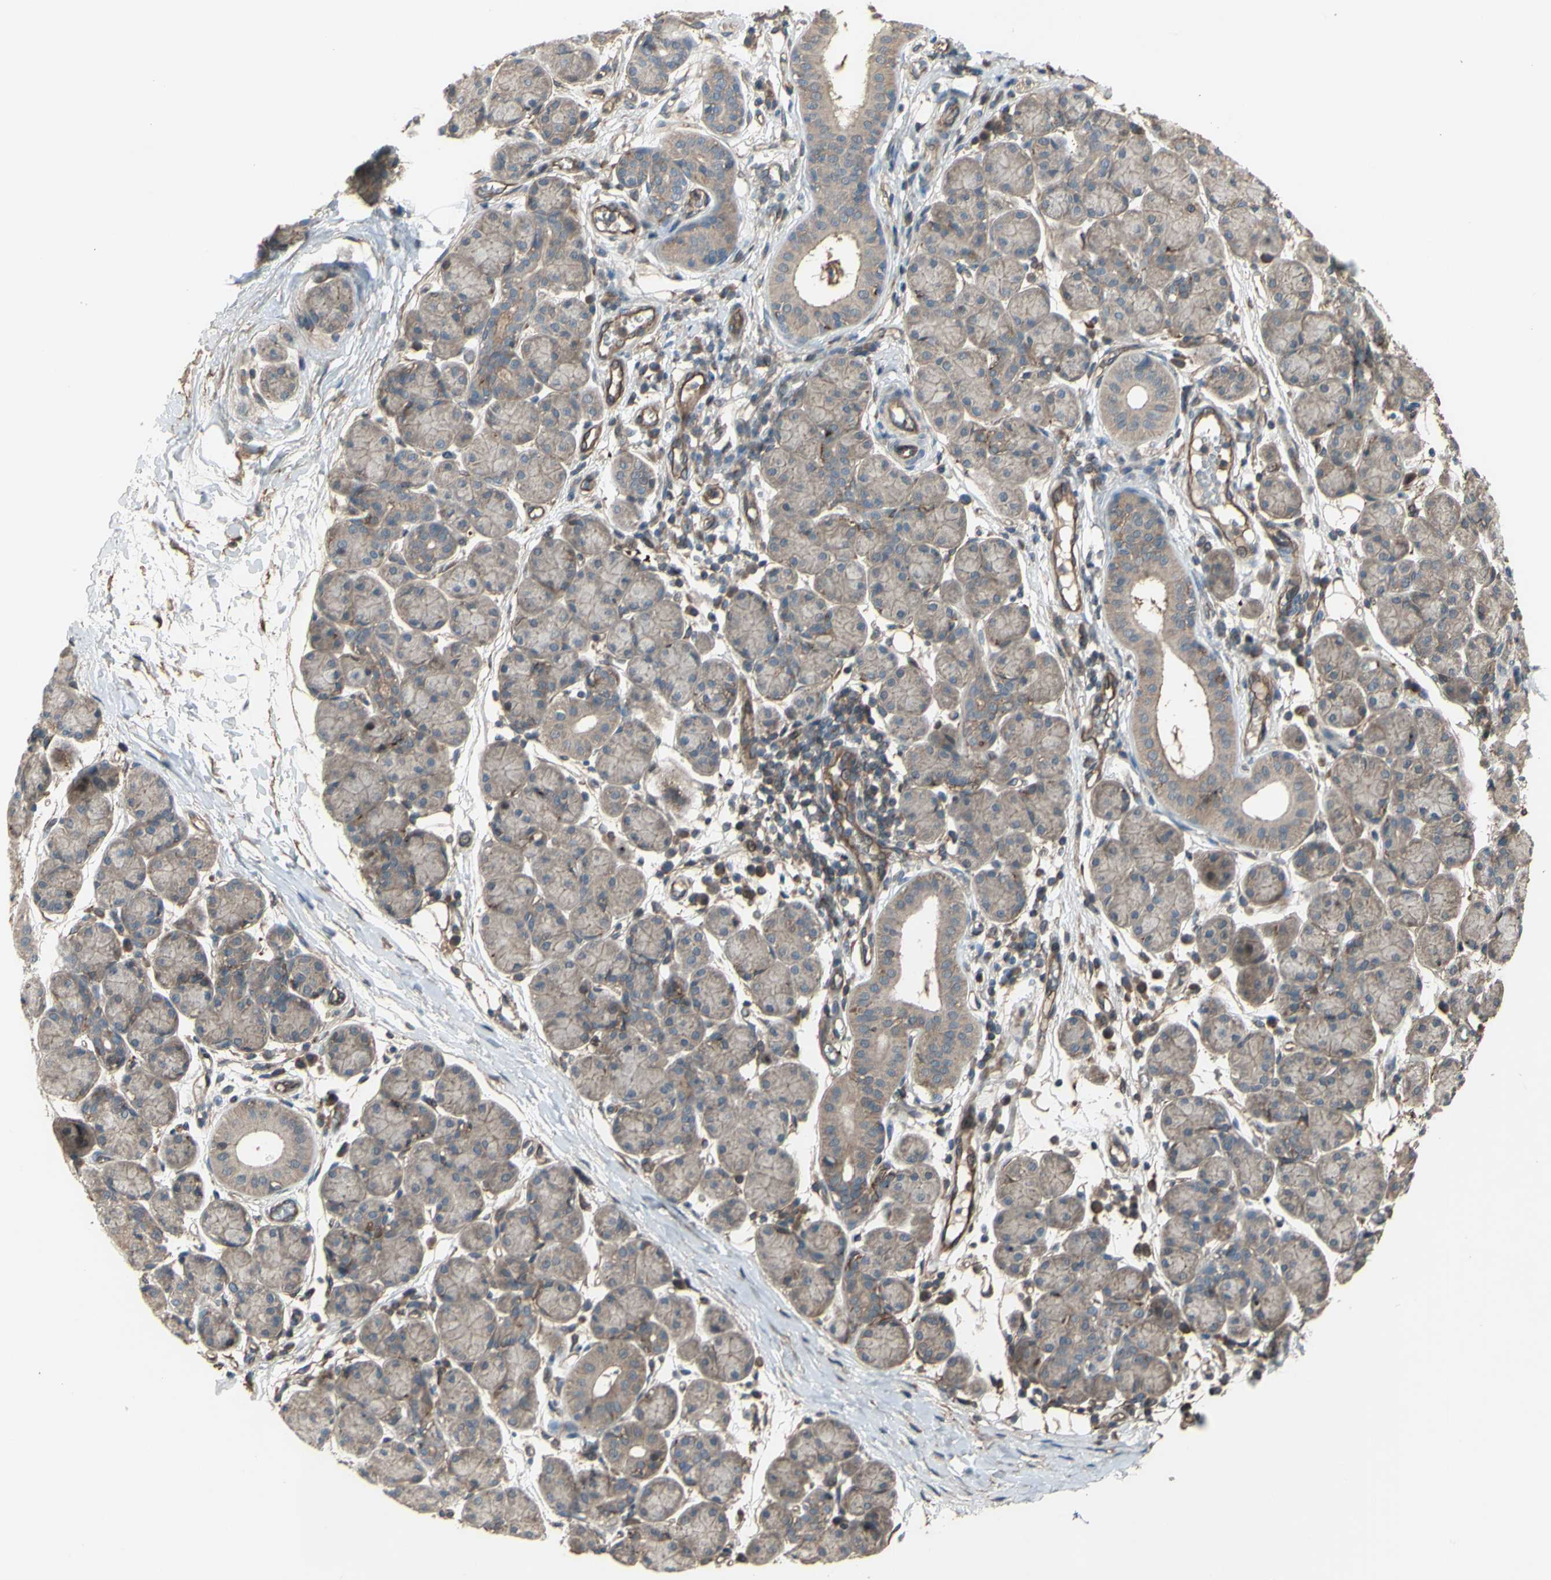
{"staining": {"intensity": "weak", "quantity": "25%-75%", "location": "cytoplasmic/membranous"}, "tissue": "salivary gland", "cell_type": "Glandular cells", "image_type": "normal", "snomed": [{"axis": "morphology", "description": "Normal tissue, NOS"}, {"axis": "morphology", "description": "Inflammation, NOS"}, {"axis": "topography", "description": "Lymph node"}, {"axis": "topography", "description": "Salivary gland"}], "caption": "Normal salivary gland displays weak cytoplasmic/membranous staining in about 25%-75% of glandular cells, visualized by immunohistochemistry.", "gene": "SHROOM4", "patient": {"sex": "male", "age": 3}}